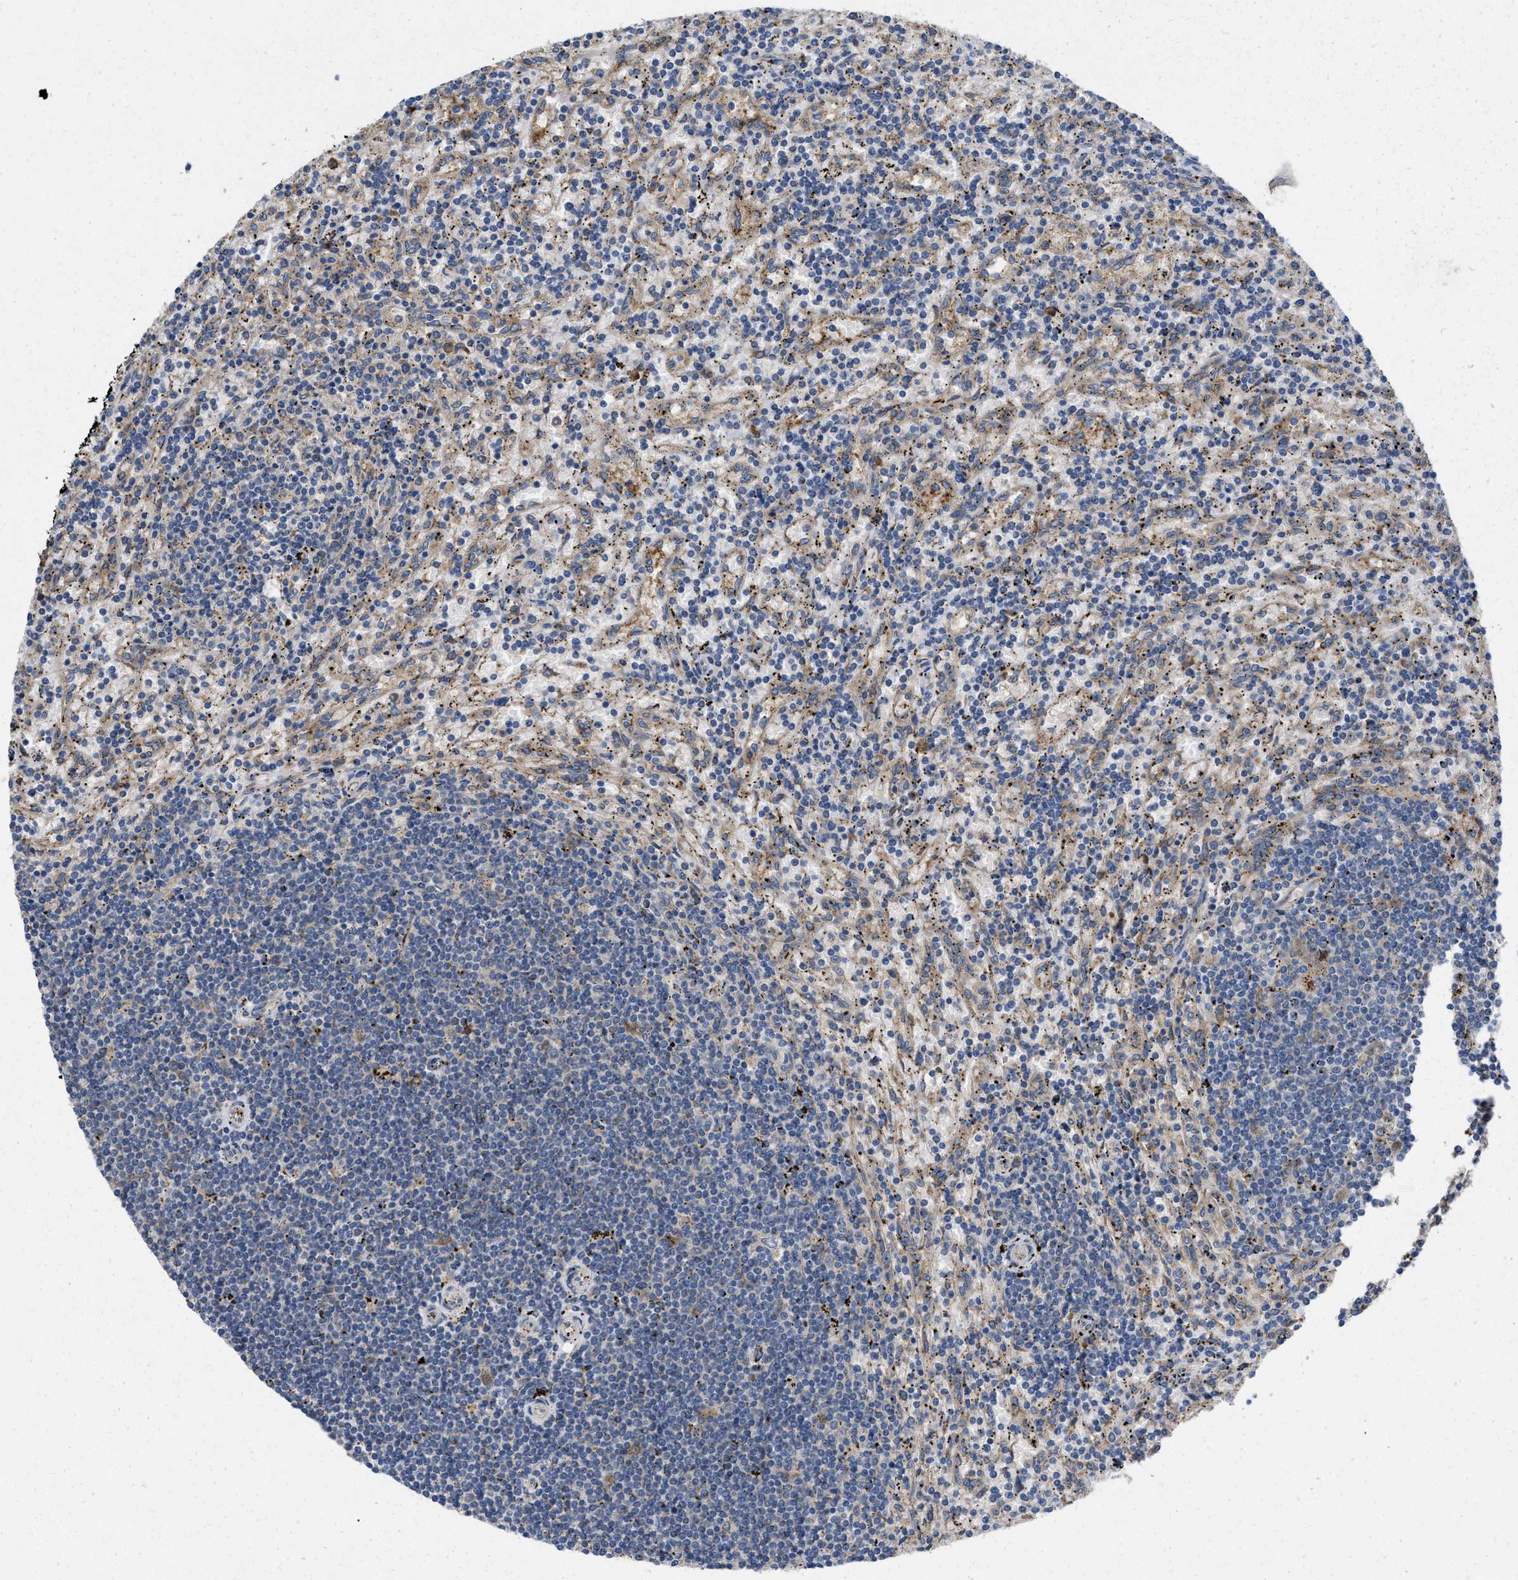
{"staining": {"intensity": "moderate", "quantity": "<25%", "location": "cytoplasmic/membranous"}, "tissue": "lymphoma", "cell_type": "Tumor cells", "image_type": "cancer", "snomed": [{"axis": "morphology", "description": "Malignant lymphoma, non-Hodgkin's type, Low grade"}, {"axis": "topography", "description": "Spleen"}], "caption": "Protein analysis of lymphoma tissue shows moderate cytoplasmic/membranous expression in about <25% of tumor cells.", "gene": "TMEM131", "patient": {"sex": "male", "age": 76}}